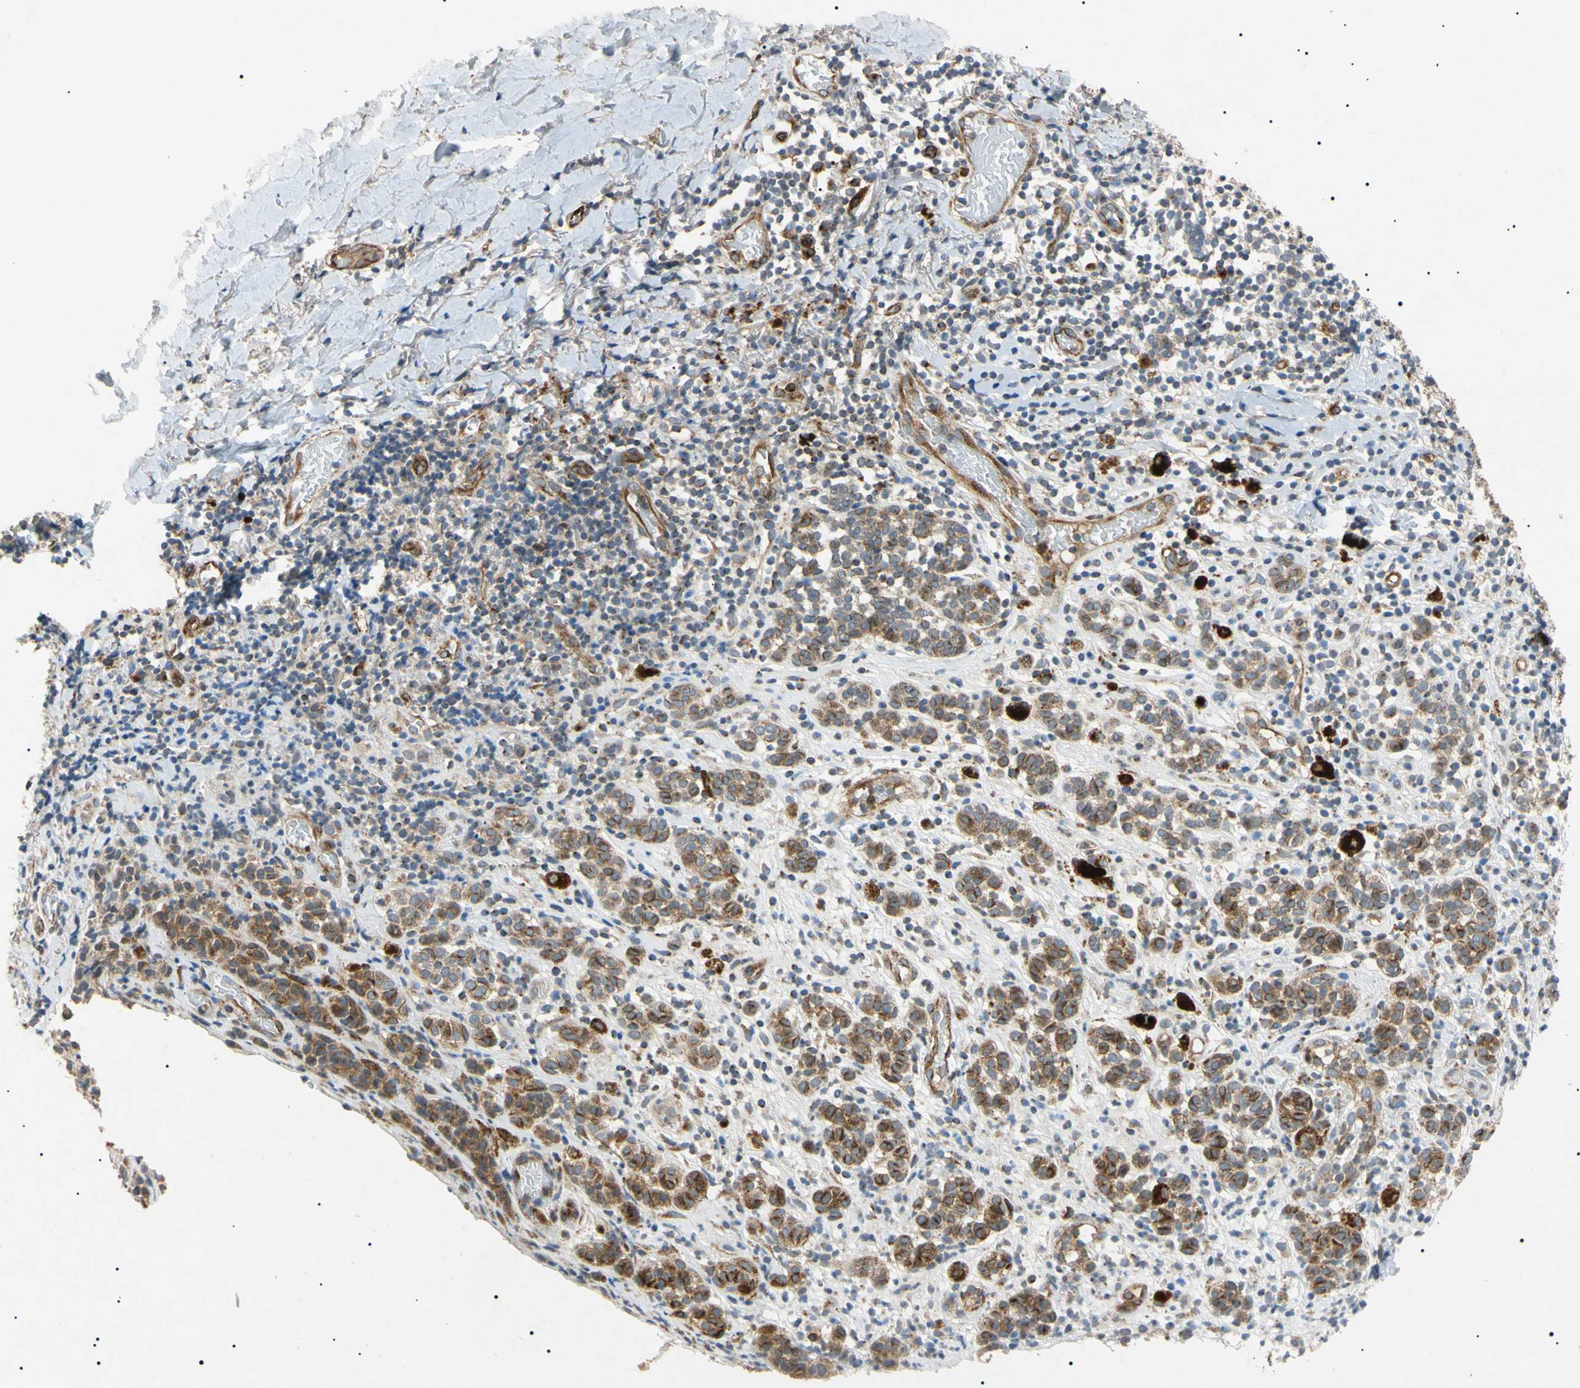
{"staining": {"intensity": "moderate", "quantity": "25%-75%", "location": "cytoplasmic/membranous,nuclear"}, "tissue": "melanoma", "cell_type": "Tumor cells", "image_type": "cancer", "snomed": [{"axis": "morphology", "description": "Malignant melanoma, NOS"}, {"axis": "topography", "description": "Skin"}], "caption": "Immunohistochemical staining of human malignant melanoma demonstrates medium levels of moderate cytoplasmic/membranous and nuclear protein expression in about 25%-75% of tumor cells. (Stains: DAB (3,3'-diaminobenzidine) in brown, nuclei in blue, Microscopy: brightfield microscopy at high magnification).", "gene": "TUBB4A", "patient": {"sex": "male", "age": 64}}